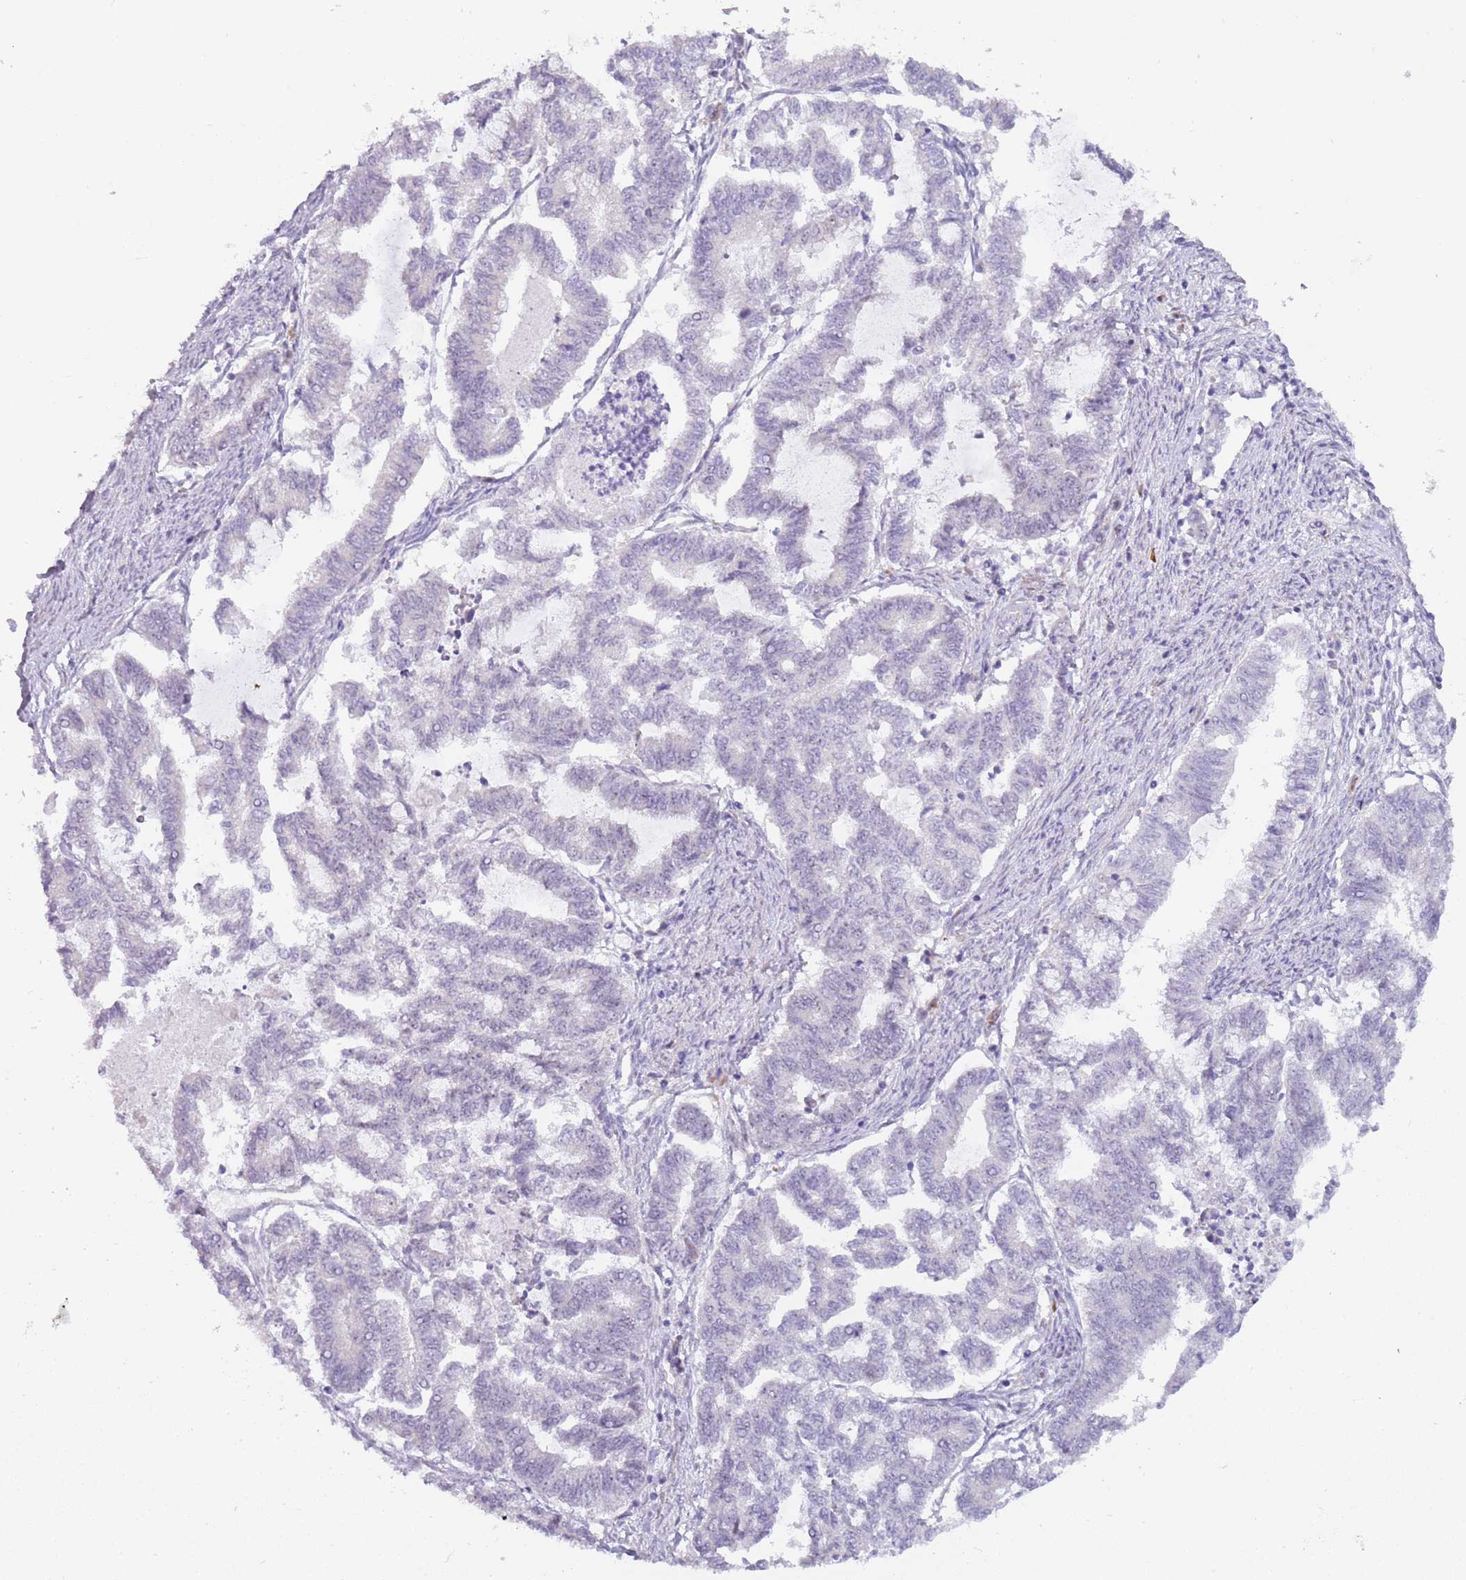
{"staining": {"intensity": "negative", "quantity": "none", "location": "none"}, "tissue": "endometrial cancer", "cell_type": "Tumor cells", "image_type": "cancer", "snomed": [{"axis": "morphology", "description": "Adenocarcinoma, NOS"}, {"axis": "topography", "description": "Endometrium"}], "caption": "Tumor cells are negative for brown protein staining in endometrial cancer. Nuclei are stained in blue.", "gene": "UCMA", "patient": {"sex": "female", "age": 79}}